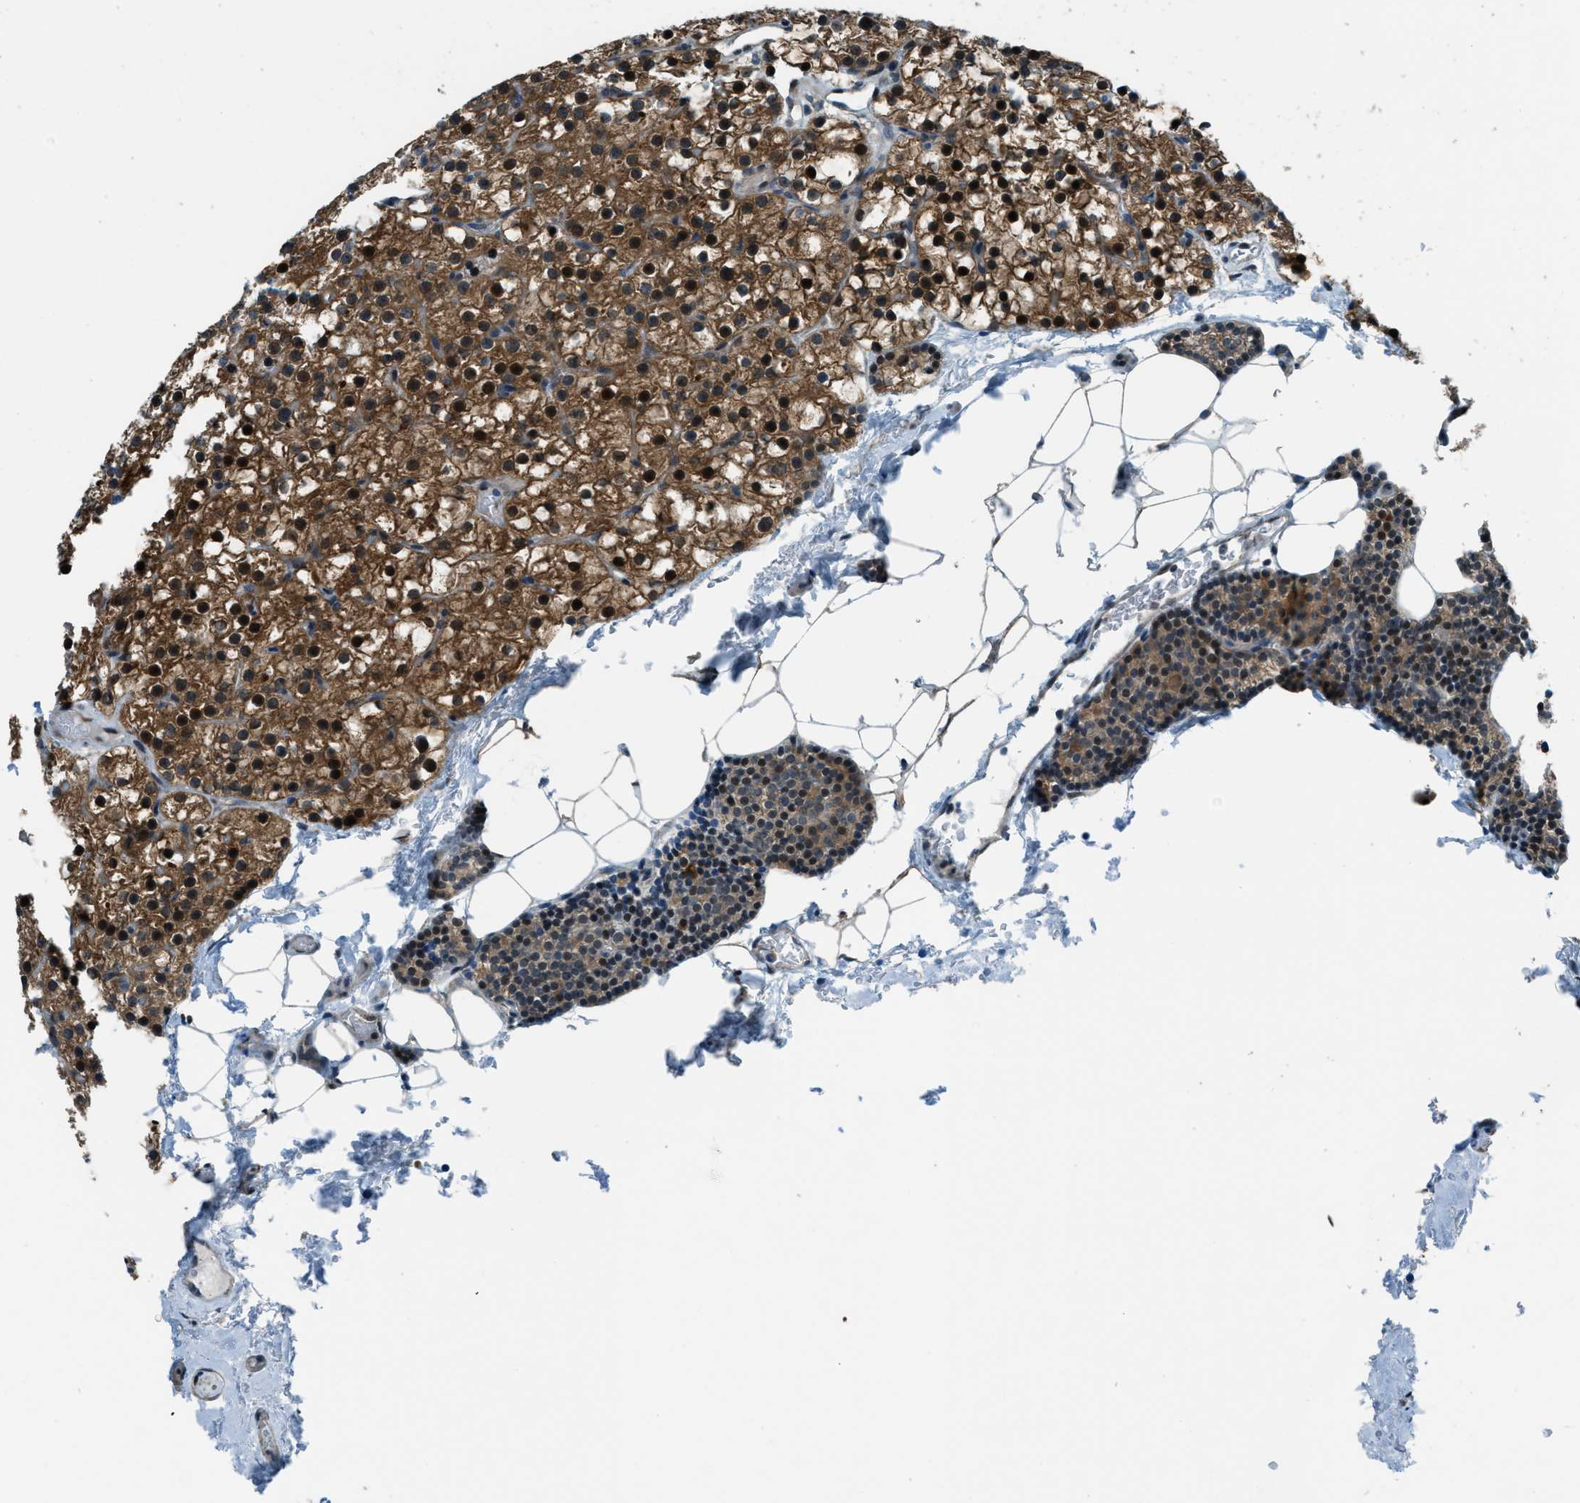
{"staining": {"intensity": "strong", "quantity": ">75%", "location": "cytoplasmic/membranous"}, "tissue": "parathyroid gland", "cell_type": "Glandular cells", "image_type": "normal", "snomed": [{"axis": "morphology", "description": "Normal tissue, NOS"}, {"axis": "morphology", "description": "Adenoma, NOS"}, {"axis": "topography", "description": "Parathyroid gland"}], "caption": "Protein analysis of benign parathyroid gland displays strong cytoplasmic/membranous expression in about >75% of glandular cells.", "gene": "NPEPL1", "patient": {"sex": "female", "age": 70}}